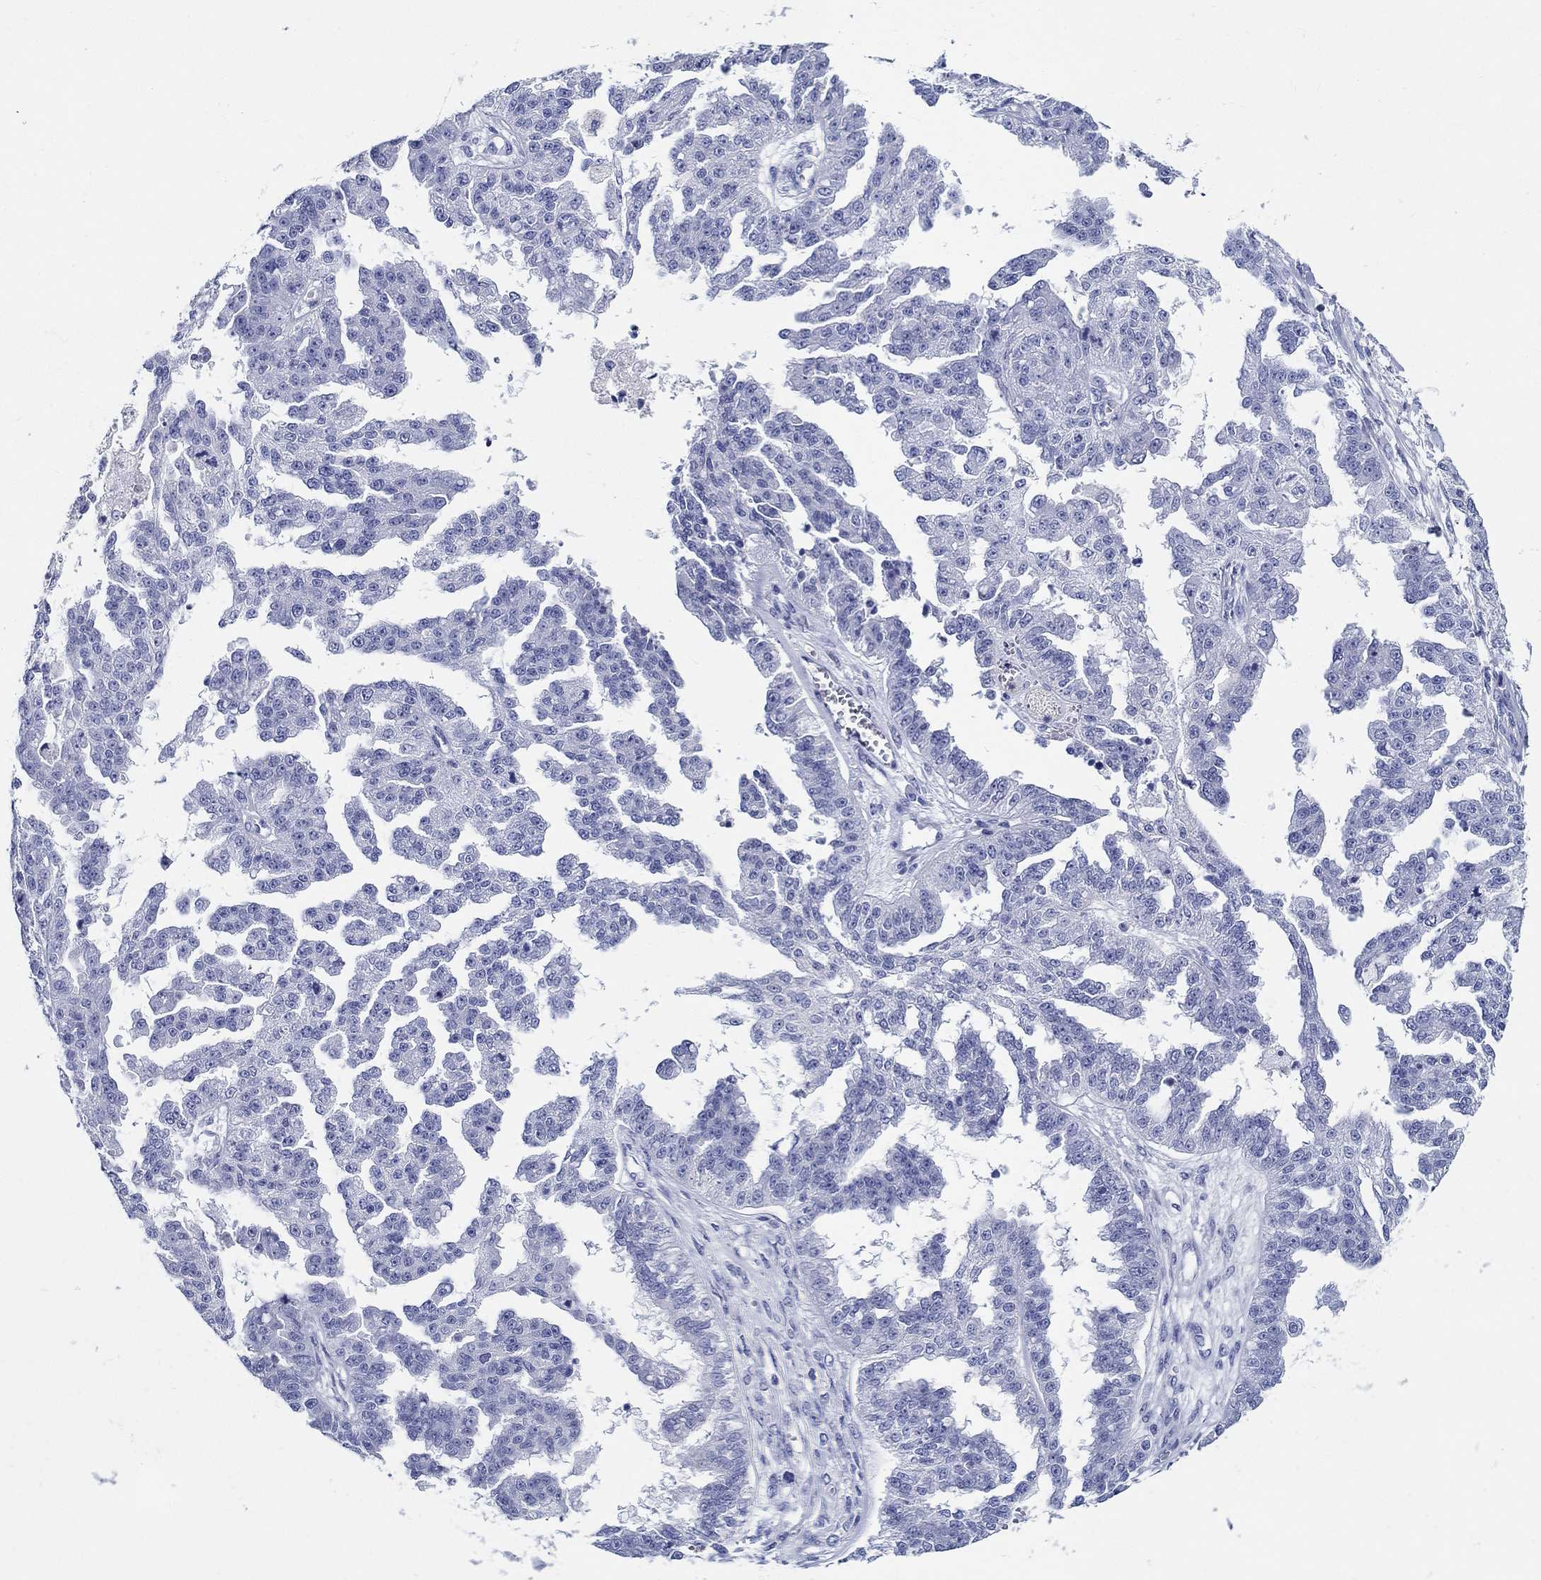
{"staining": {"intensity": "negative", "quantity": "none", "location": "none"}, "tissue": "ovarian cancer", "cell_type": "Tumor cells", "image_type": "cancer", "snomed": [{"axis": "morphology", "description": "Cystadenocarcinoma, serous, NOS"}, {"axis": "topography", "description": "Ovary"}], "caption": "Tumor cells show no significant protein staining in serous cystadenocarcinoma (ovarian).", "gene": "CRYGS", "patient": {"sex": "female", "age": 58}}